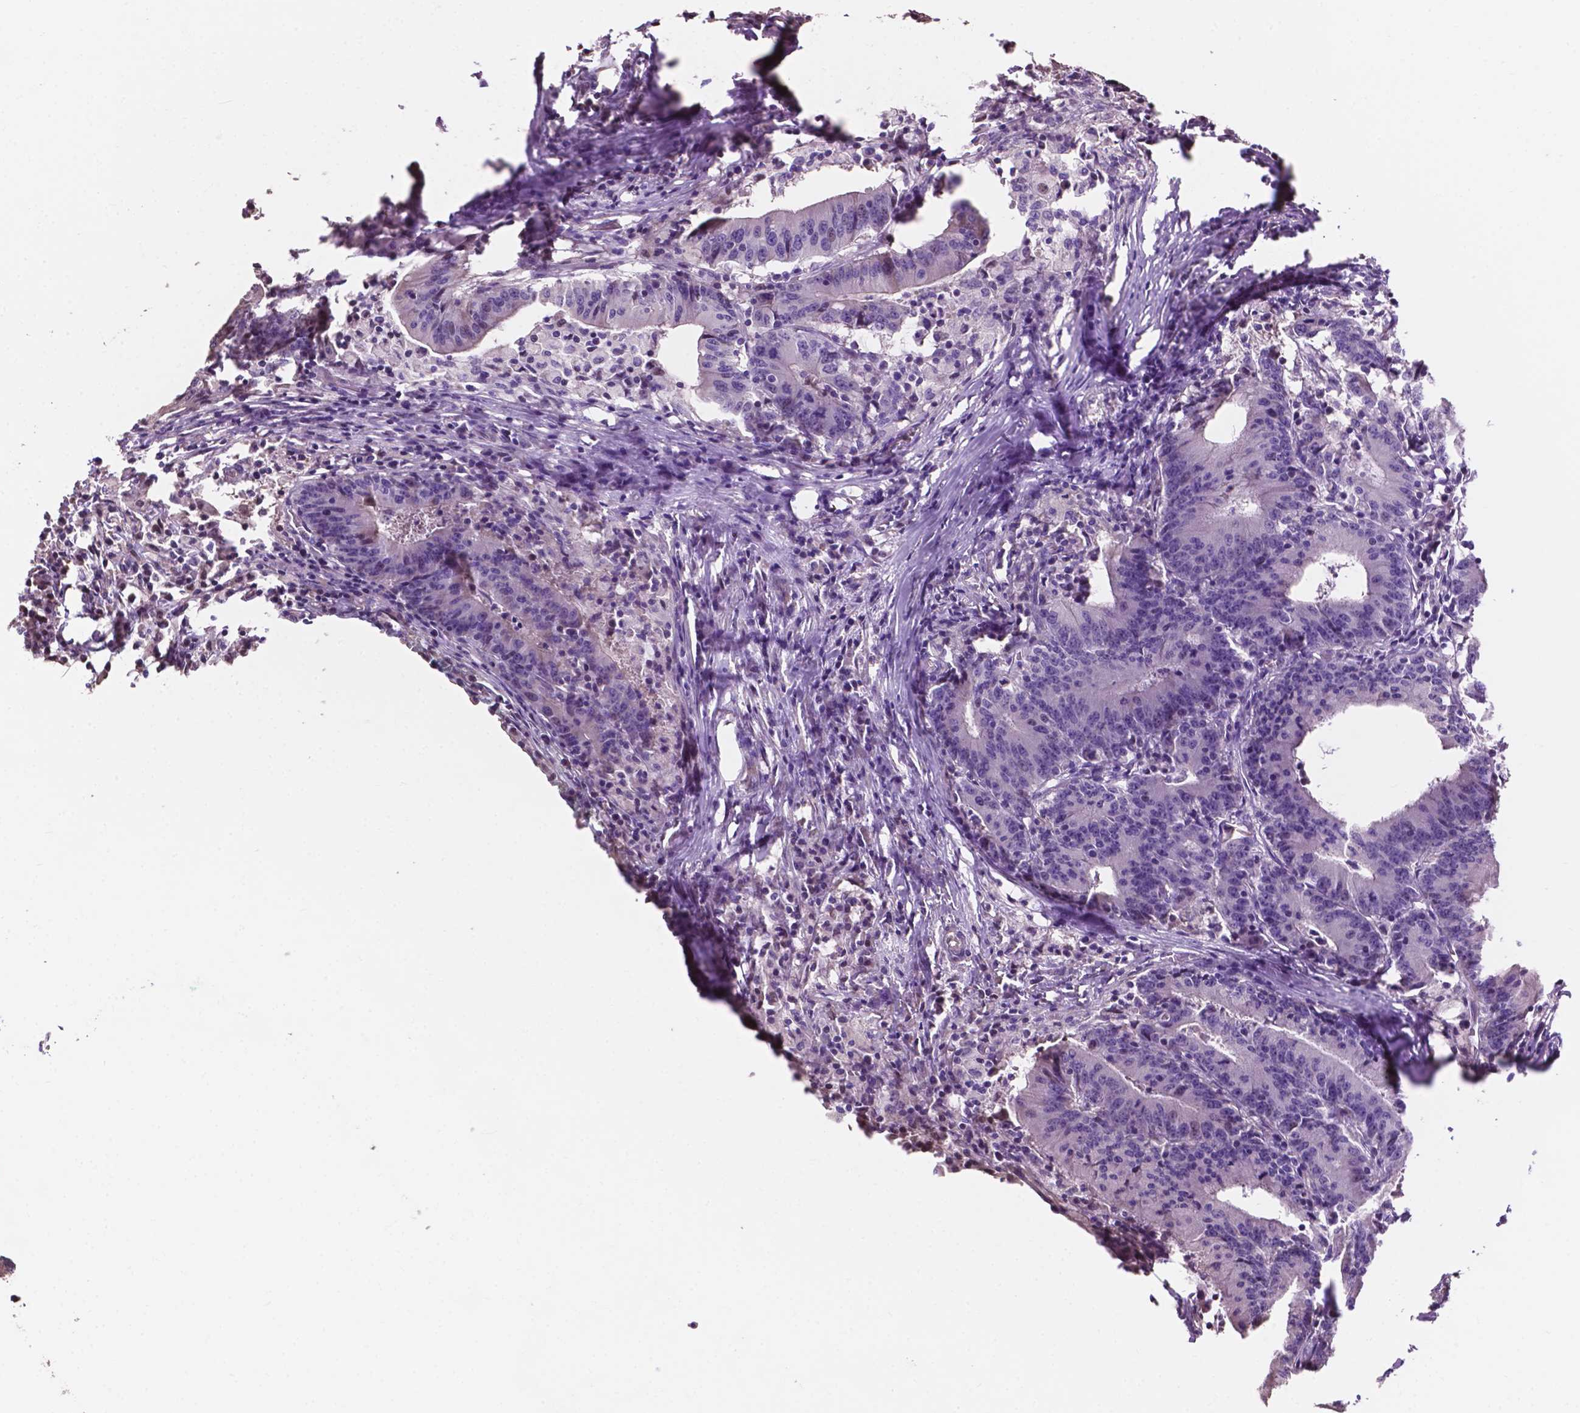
{"staining": {"intensity": "negative", "quantity": "none", "location": "none"}, "tissue": "colorectal cancer", "cell_type": "Tumor cells", "image_type": "cancer", "snomed": [{"axis": "morphology", "description": "Adenocarcinoma, NOS"}, {"axis": "topography", "description": "Colon"}], "caption": "An immunohistochemistry photomicrograph of colorectal cancer is shown. There is no staining in tumor cells of colorectal cancer.", "gene": "CLDN17", "patient": {"sex": "female", "age": 78}}